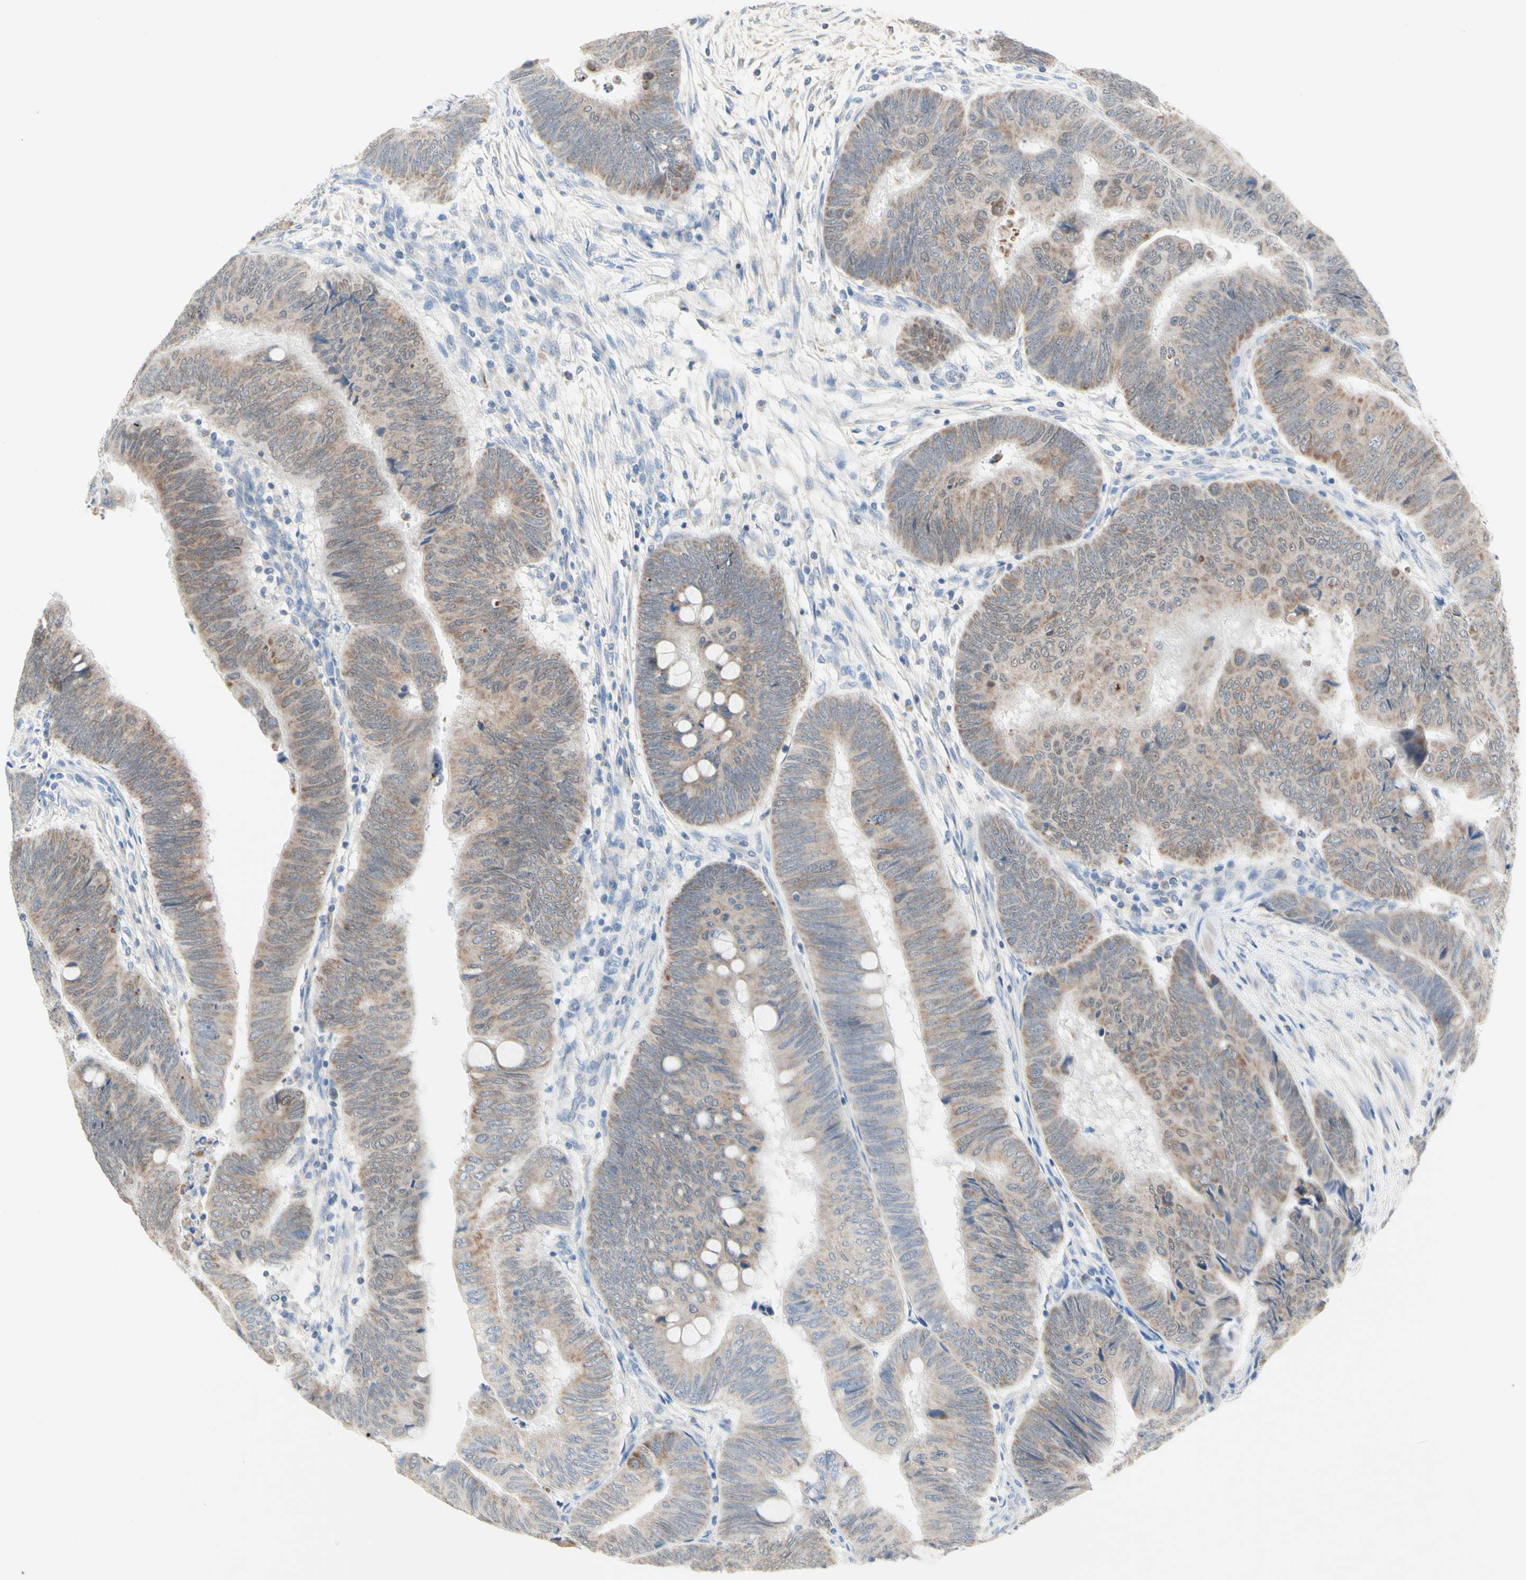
{"staining": {"intensity": "moderate", "quantity": ">75%", "location": "cytoplasmic/membranous"}, "tissue": "colorectal cancer", "cell_type": "Tumor cells", "image_type": "cancer", "snomed": [{"axis": "morphology", "description": "Normal tissue, NOS"}, {"axis": "morphology", "description": "Adenocarcinoma, NOS"}, {"axis": "topography", "description": "Rectum"}, {"axis": "topography", "description": "Peripheral nerve tissue"}], "caption": "Colorectal adenocarcinoma stained with DAB immunohistochemistry (IHC) reveals medium levels of moderate cytoplasmic/membranous staining in approximately >75% of tumor cells.", "gene": "MFF", "patient": {"sex": "male", "age": 92}}